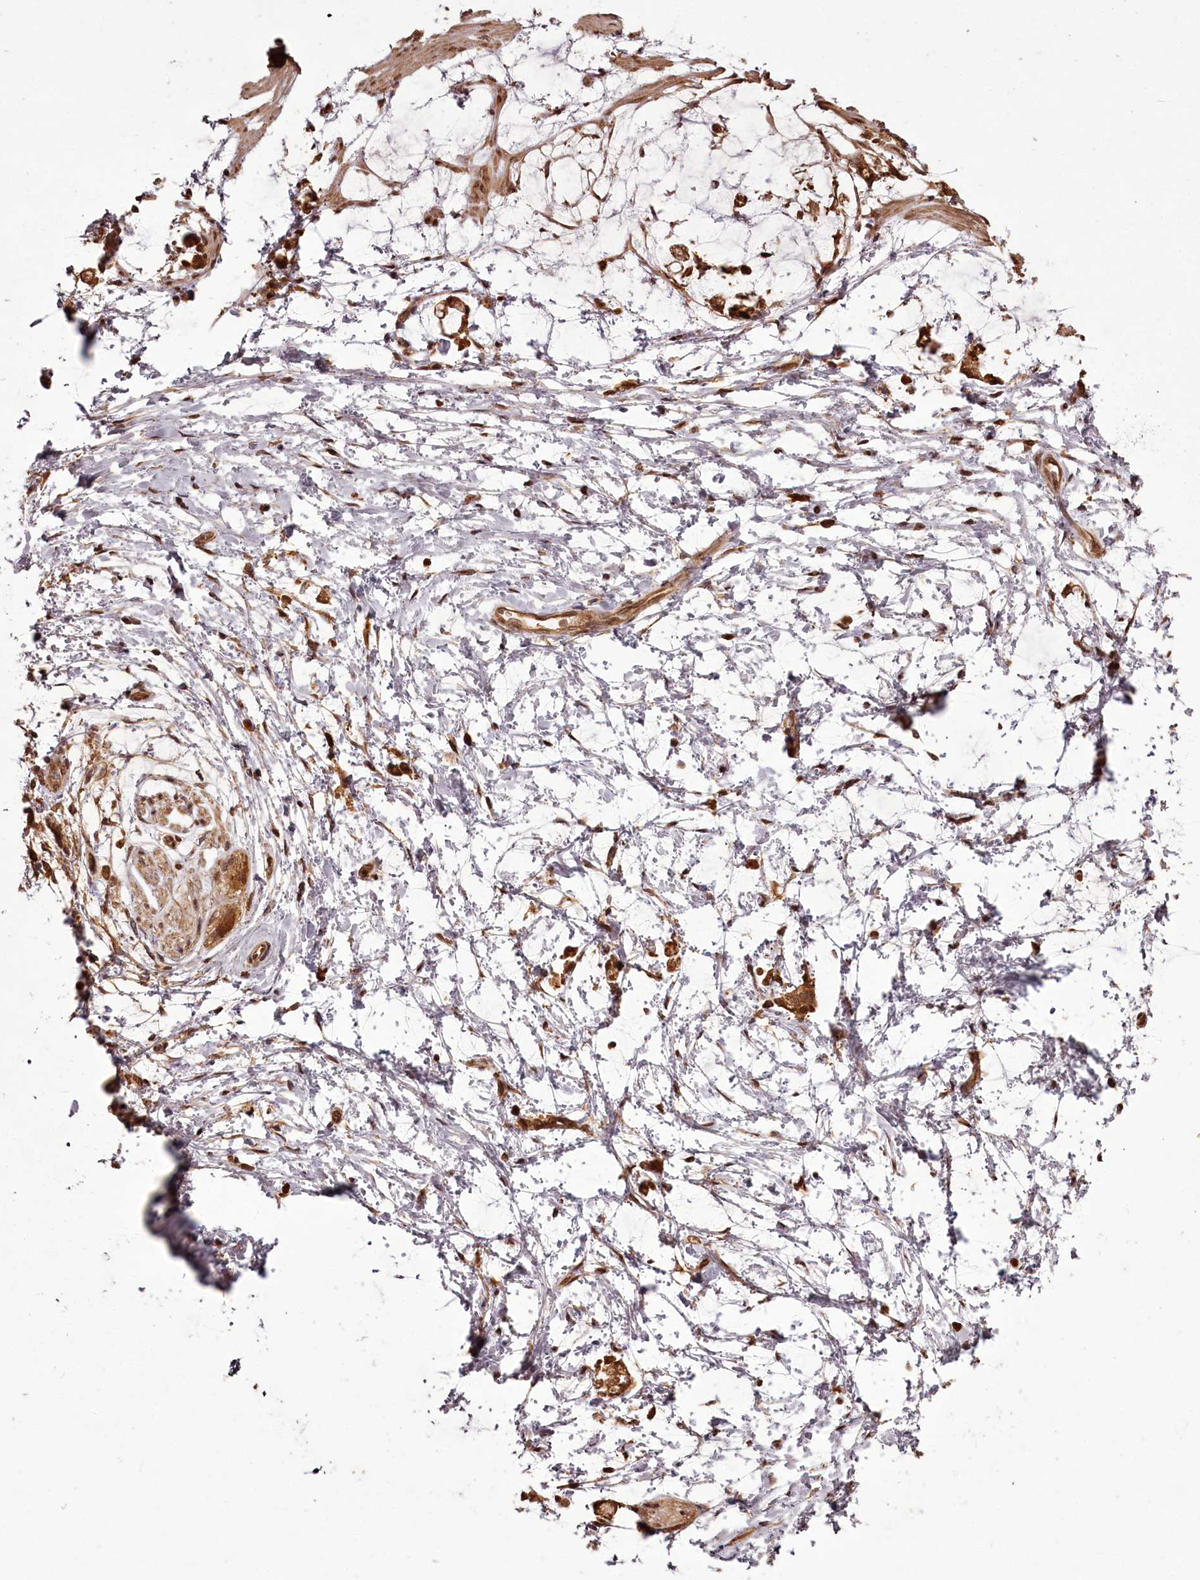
{"staining": {"intensity": "moderate", "quantity": ">75%", "location": "cytoplasmic/membranous"}, "tissue": "stomach cancer", "cell_type": "Tumor cells", "image_type": "cancer", "snomed": [{"axis": "morphology", "description": "Adenocarcinoma, NOS"}, {"axis": "topography", "description": "Stomach"}], "caption": "Immunohistochemistry (DAB) staining of human stomach cancer (adenocarcinoma) demonstrates moderate cytoplasmic/membranous protein expression in about >75% of tumor cells.", "gene": "NPRL2", "patient": {"sex": "female", "age": 60}}